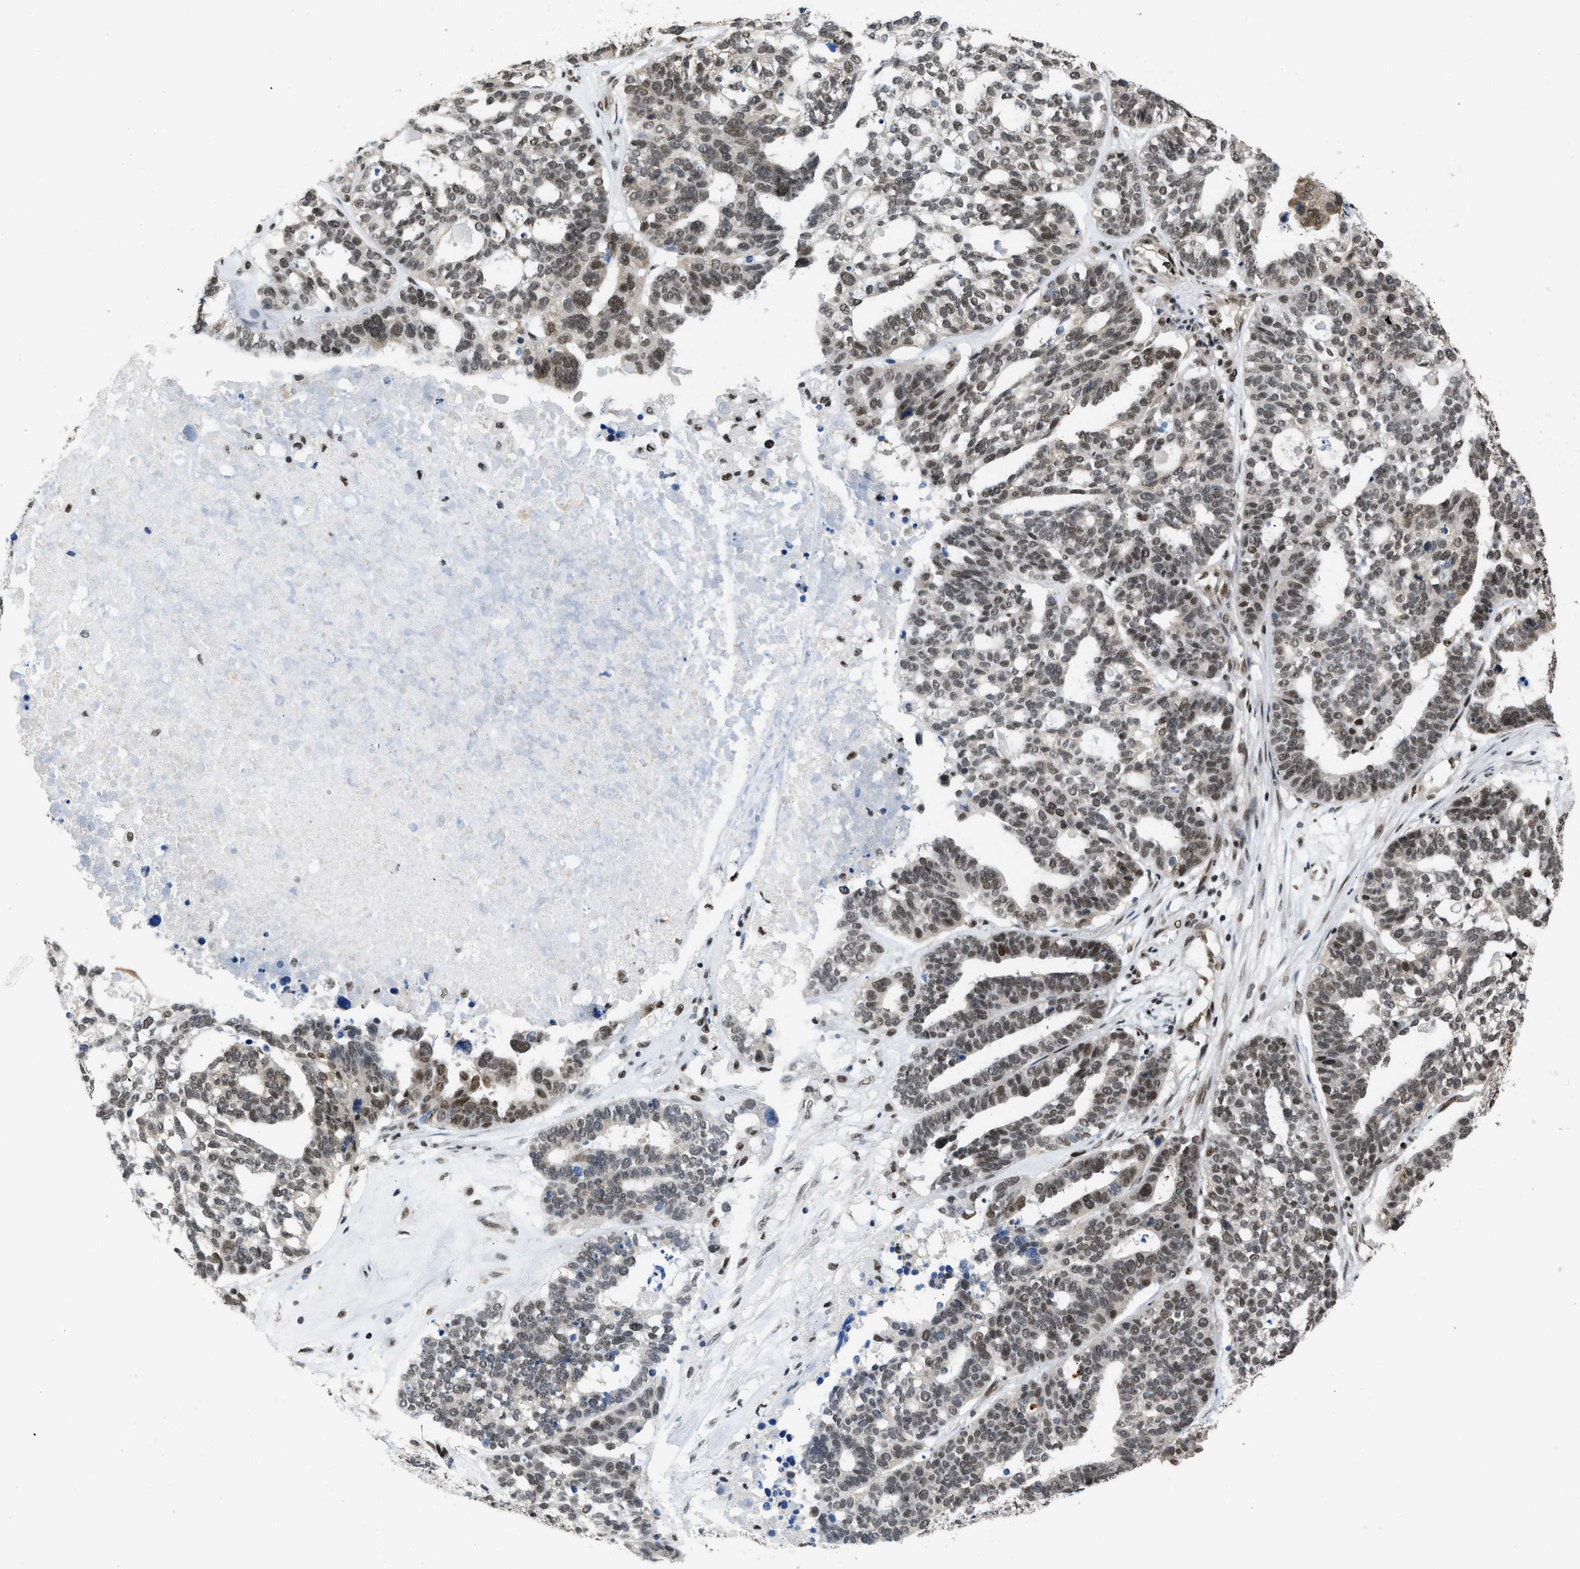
{"staining": {"intensity": "moderate", "quantity": ">75%", "location": "nuclear"}, "tissue": "ovarian cancer", "cell_type": "Tumor cells", "image_type": "cancer", "snomed": [{"axis": "morphology", "description": "Cystadenocarcinoma, serous, NOS"}, {"axis": "topography", "description": "Ovary"}], "caption": "Immunohistochemistry photomicrograph of ovarian cancer (serous cystadenocarcinoma) stained for a protein (brown), which displays medium levels of moderate nuclear staining in about >75% of tumor cells.", "gene": "SCAF4", "patient": {"sex": "female", "age": 59}}